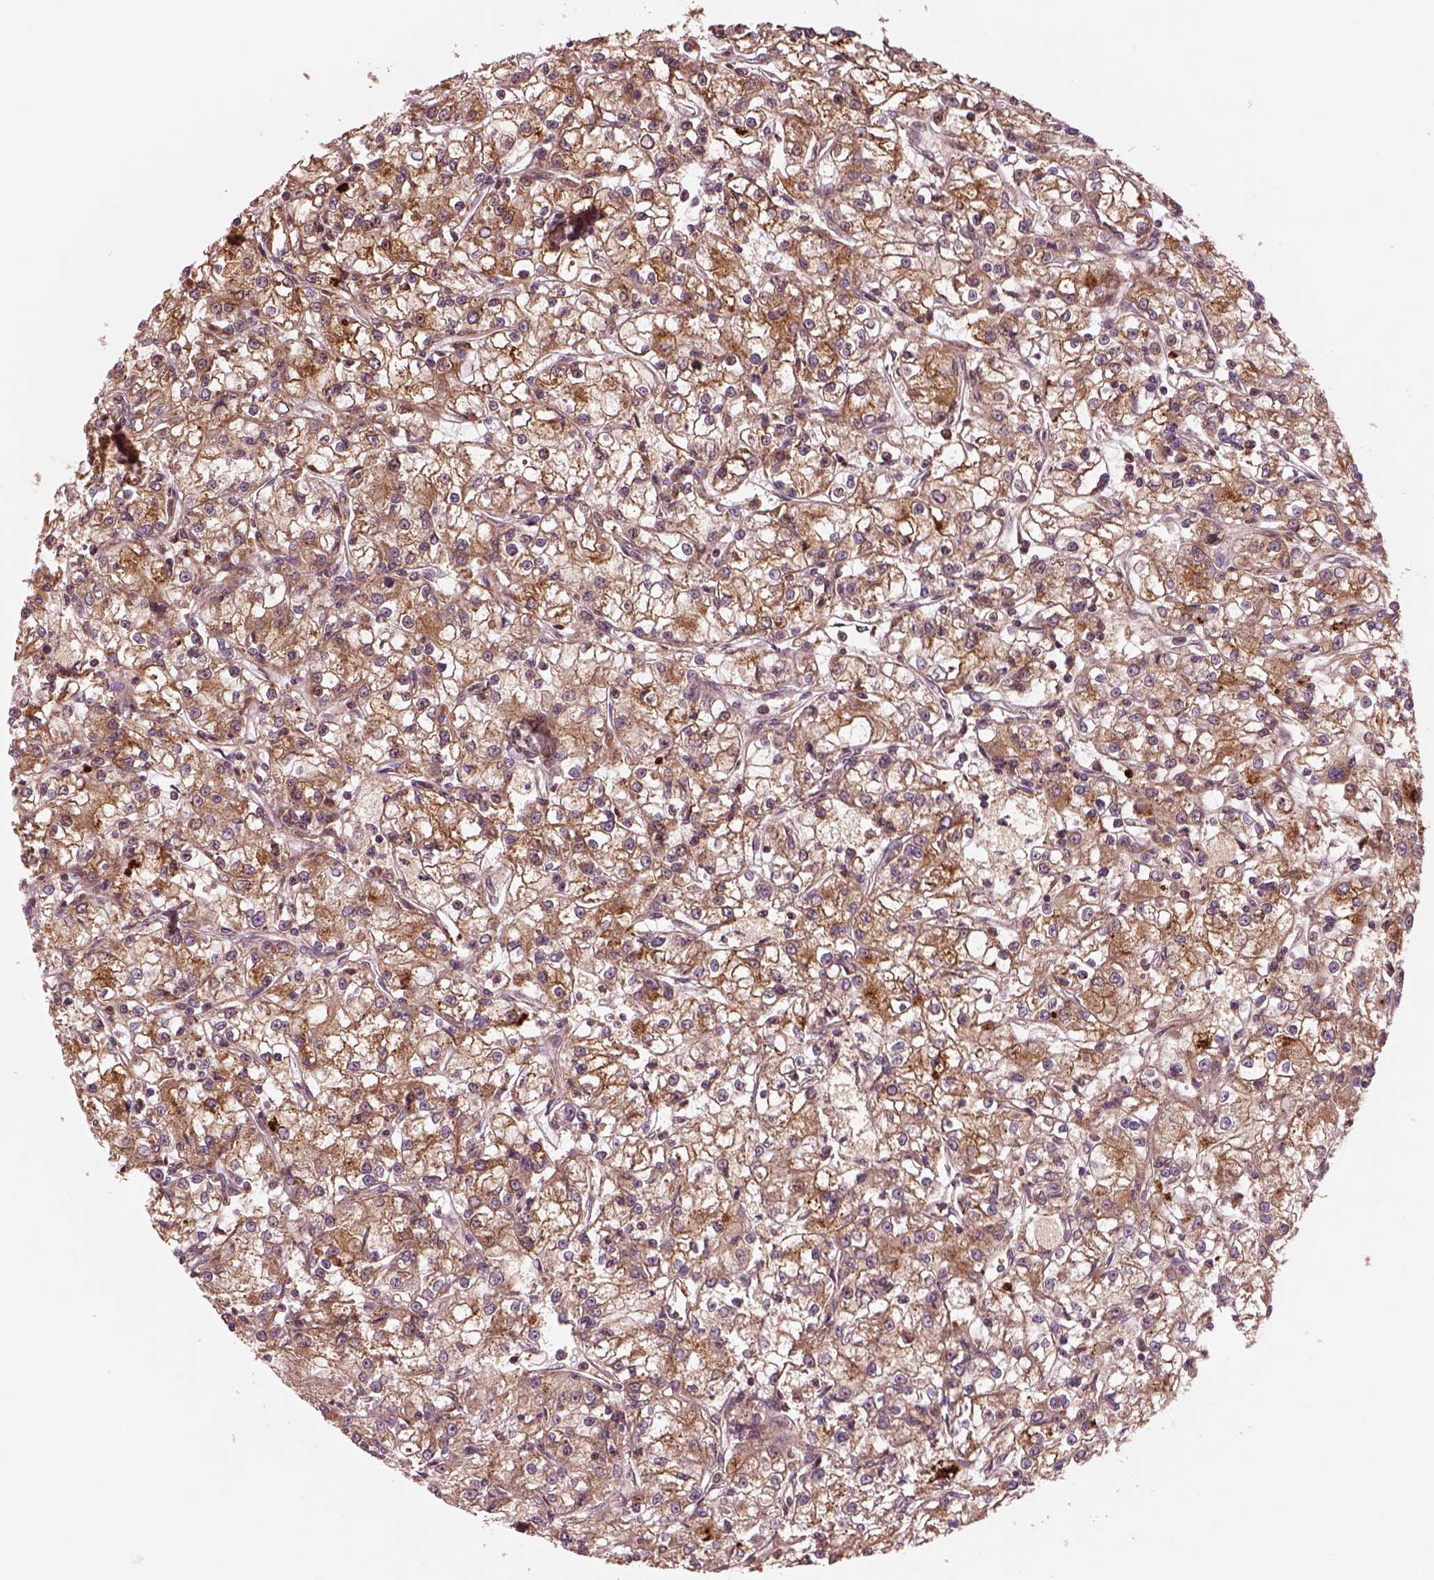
{"staining": {"intensity": "moderate", "quantity": "25%-75%", "location": "cytoplasmic/membranous"}, "tissue": "renal cancer", "cell_type": "Tumor cells", "image_type": "cancer", "snomed": [{"axis": "morphology", "description": "Adenocarcinoma, NOS"}, {"axis": "topography", "description": "Kidney"}], "caption": "Protein analysis of renal cancer tissue shows moderate cytoplasmic/membranous expression in approximately 25%-75% of tumor cells.", "gene": "ASCC2", "patient": {"sex": "female", "age": 59}}